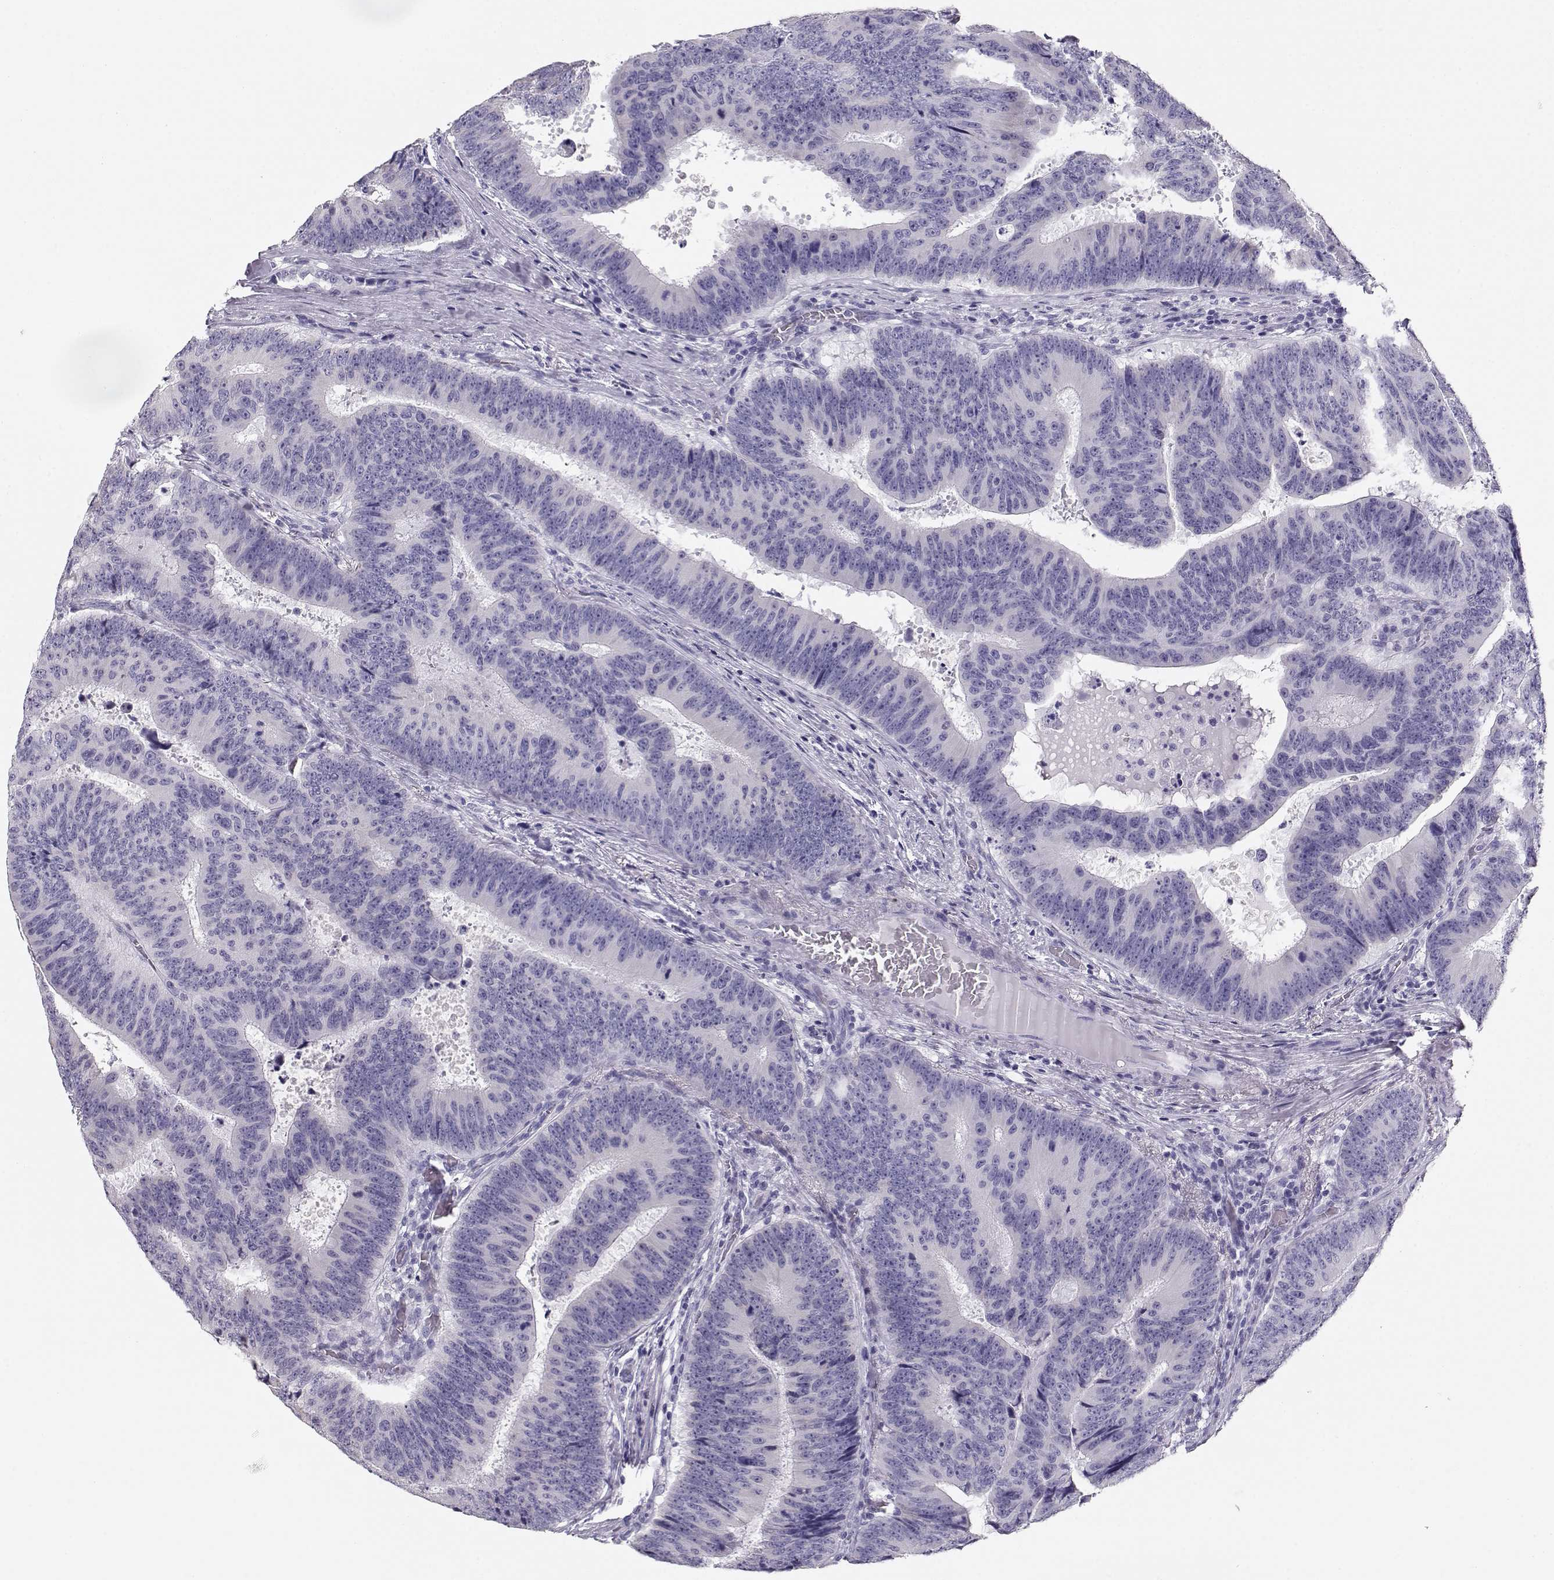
{"staining": {"intensity": "negative", "quantity": "none", "location": "none"}, "tissue": "colorectal cancer", "cell_type": "Tumor cells", "image_type": "cancer", "snomed": [{"axis": "morphology", "description": "Adenocarcinoma, NOS"}, {"axis": "topography", "description": "Colon"}], "caption": "IHC of human adenocarcinoma (colorectal) demonstrates no positivity in tumor cells.", "gene": "MAGEC1", "patient": {"sex": "female", "age": 82}}